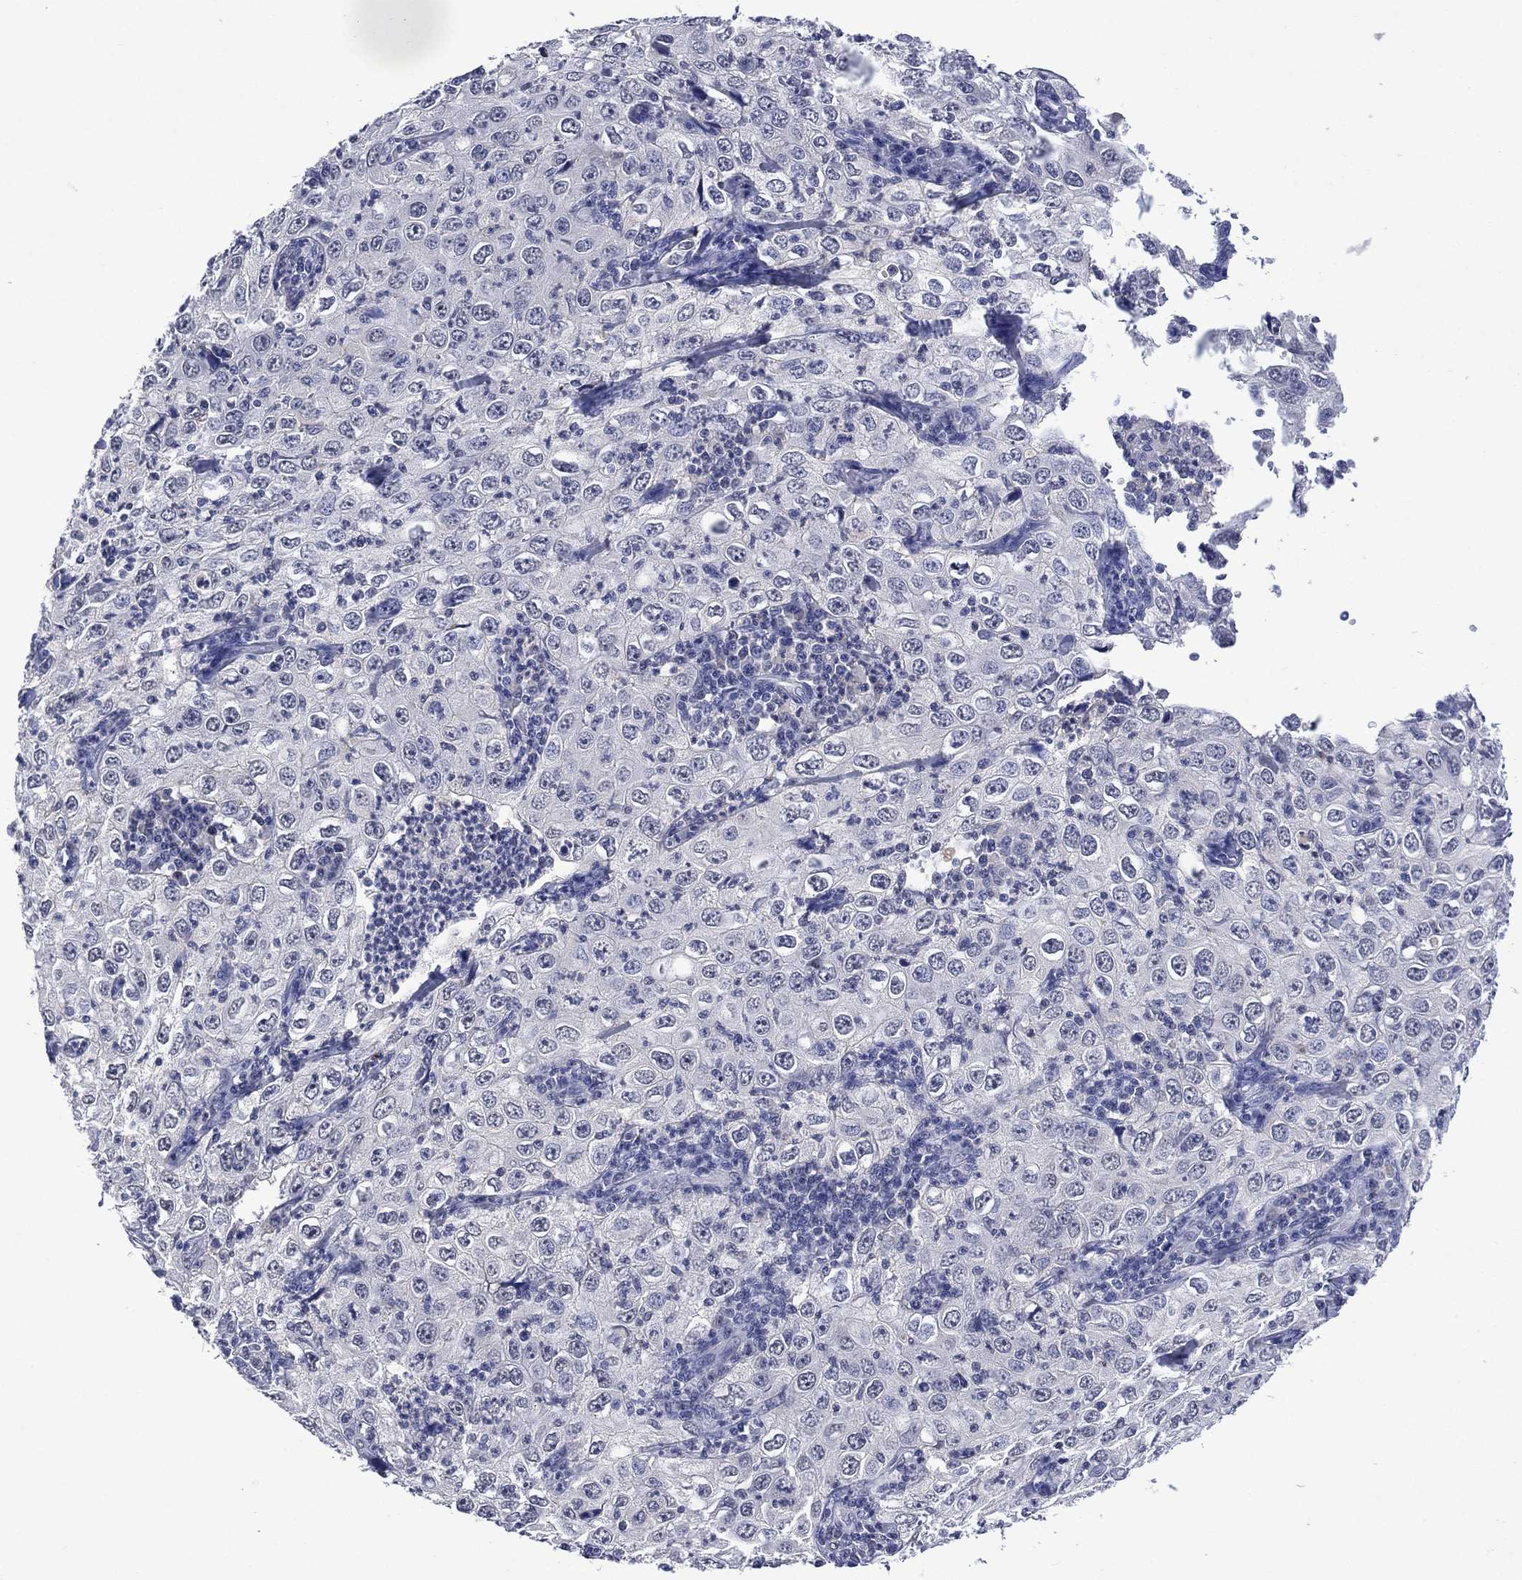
{"staining": {"intensity": "negative", "quantity": "none", "location": "none"}, "tissue": "cervical cancer", "cell_type": "Tumor cells", "image_type": "cancer", "snomed": [{"axis": "morphology", "description": "Squamous cell carcinoma, NOS"}, {"axis": "topography", "description": "Cervix"}], "caption": "This is an immunohistochemistry histopathology image of cervical squamous cell carcinoma. There is no expression in tumor cells.", "gene": "ASB10", "patient": {"sex": "female", "age": 24}}